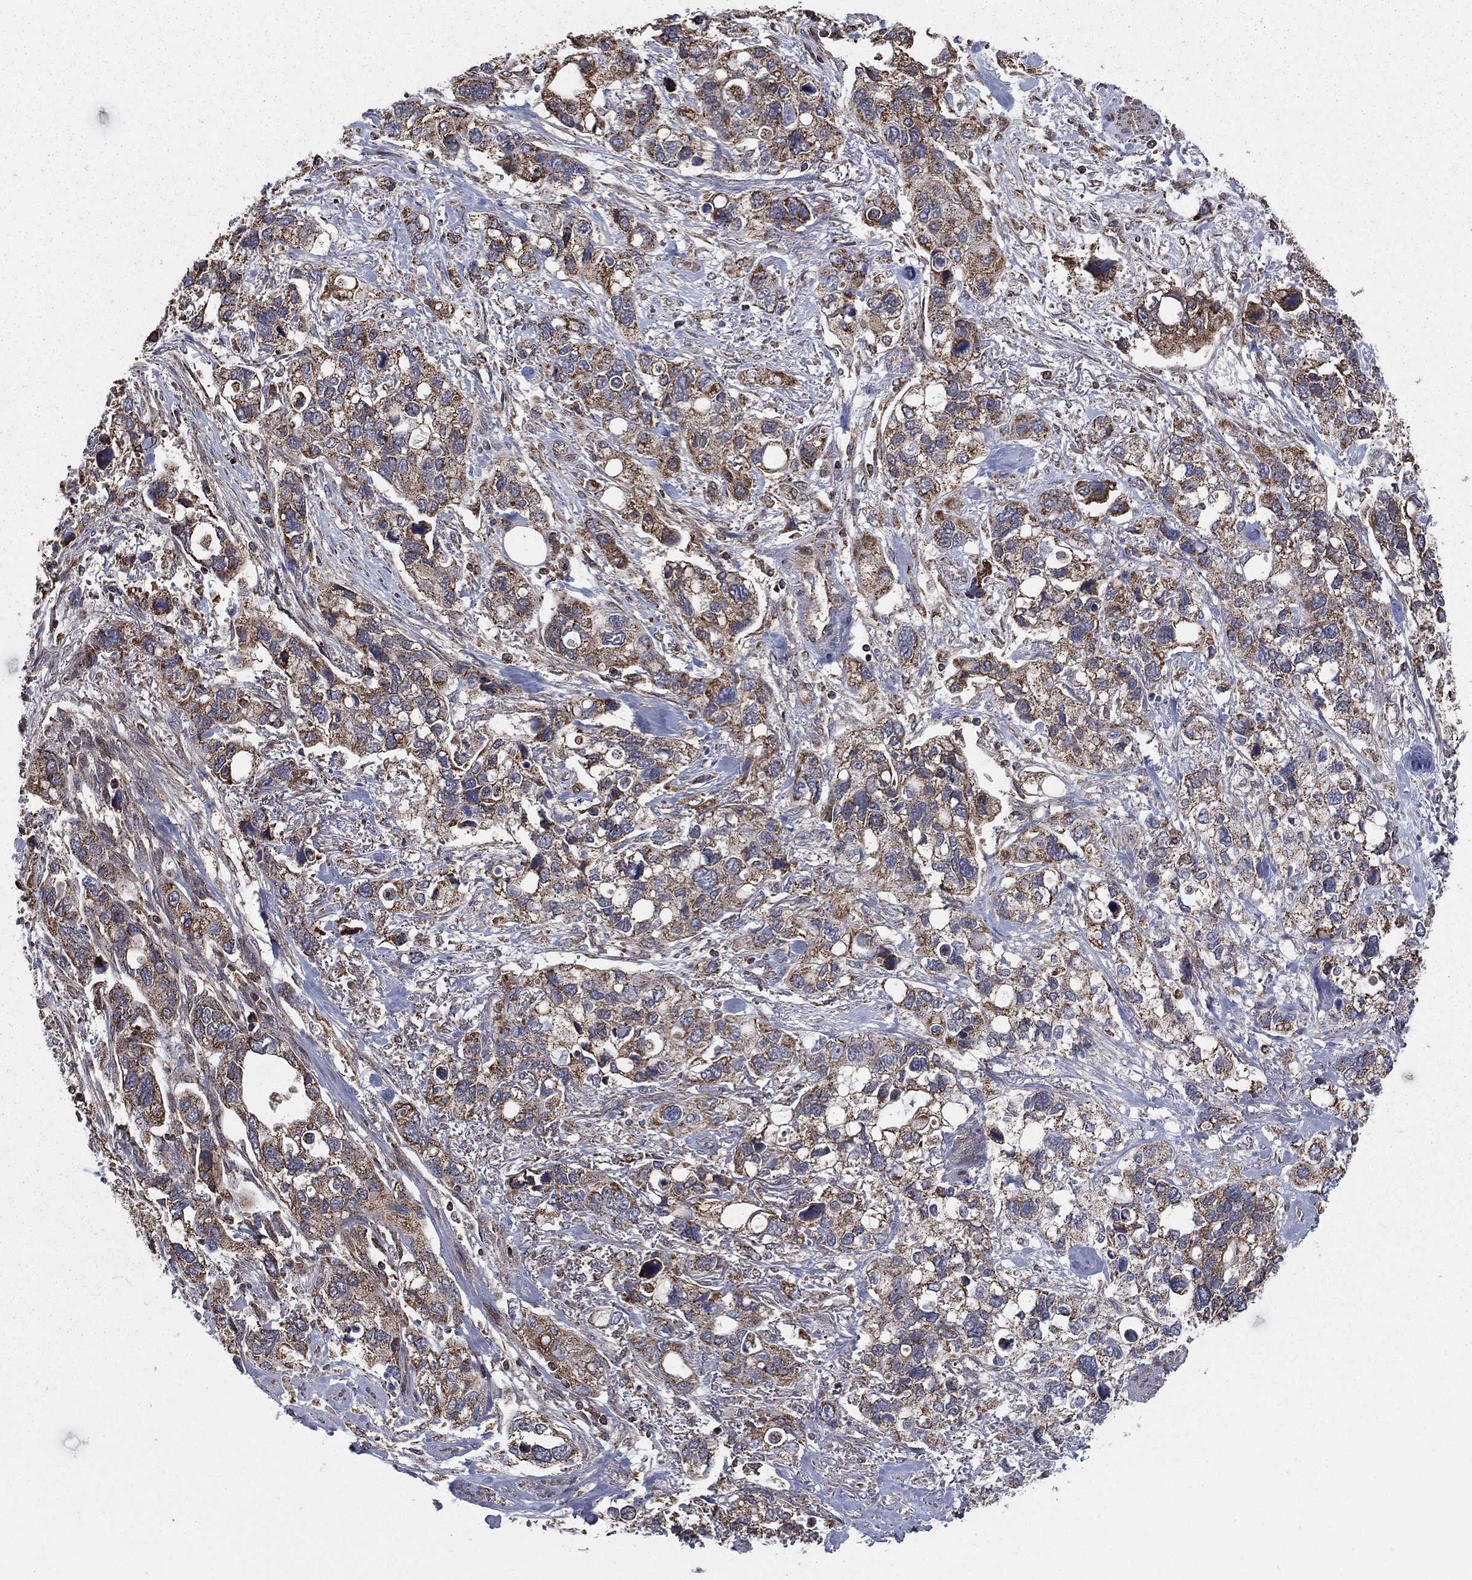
{"staining": {"intensity": "moderate", "quantity": ">75%", "location": "cytoplasmic/membranous"}, "tissue": "stomach cancer", "cell_type": "Tumor cells", "image_type": "cancer", "snomed": [{"axis": "morphology", "description": "Adenocarcinoma, NOS"}, {"axis": "topography", "description": "Stomach, upper"}], "caption": "Protein positivity by immunohistochemistry exhibits moderate cytoplasmic/membranous expression in about >75% of tumor cells in stomach cancer.", "gene": "RIGI", "patient": {"sex": "female", "age": 81}}